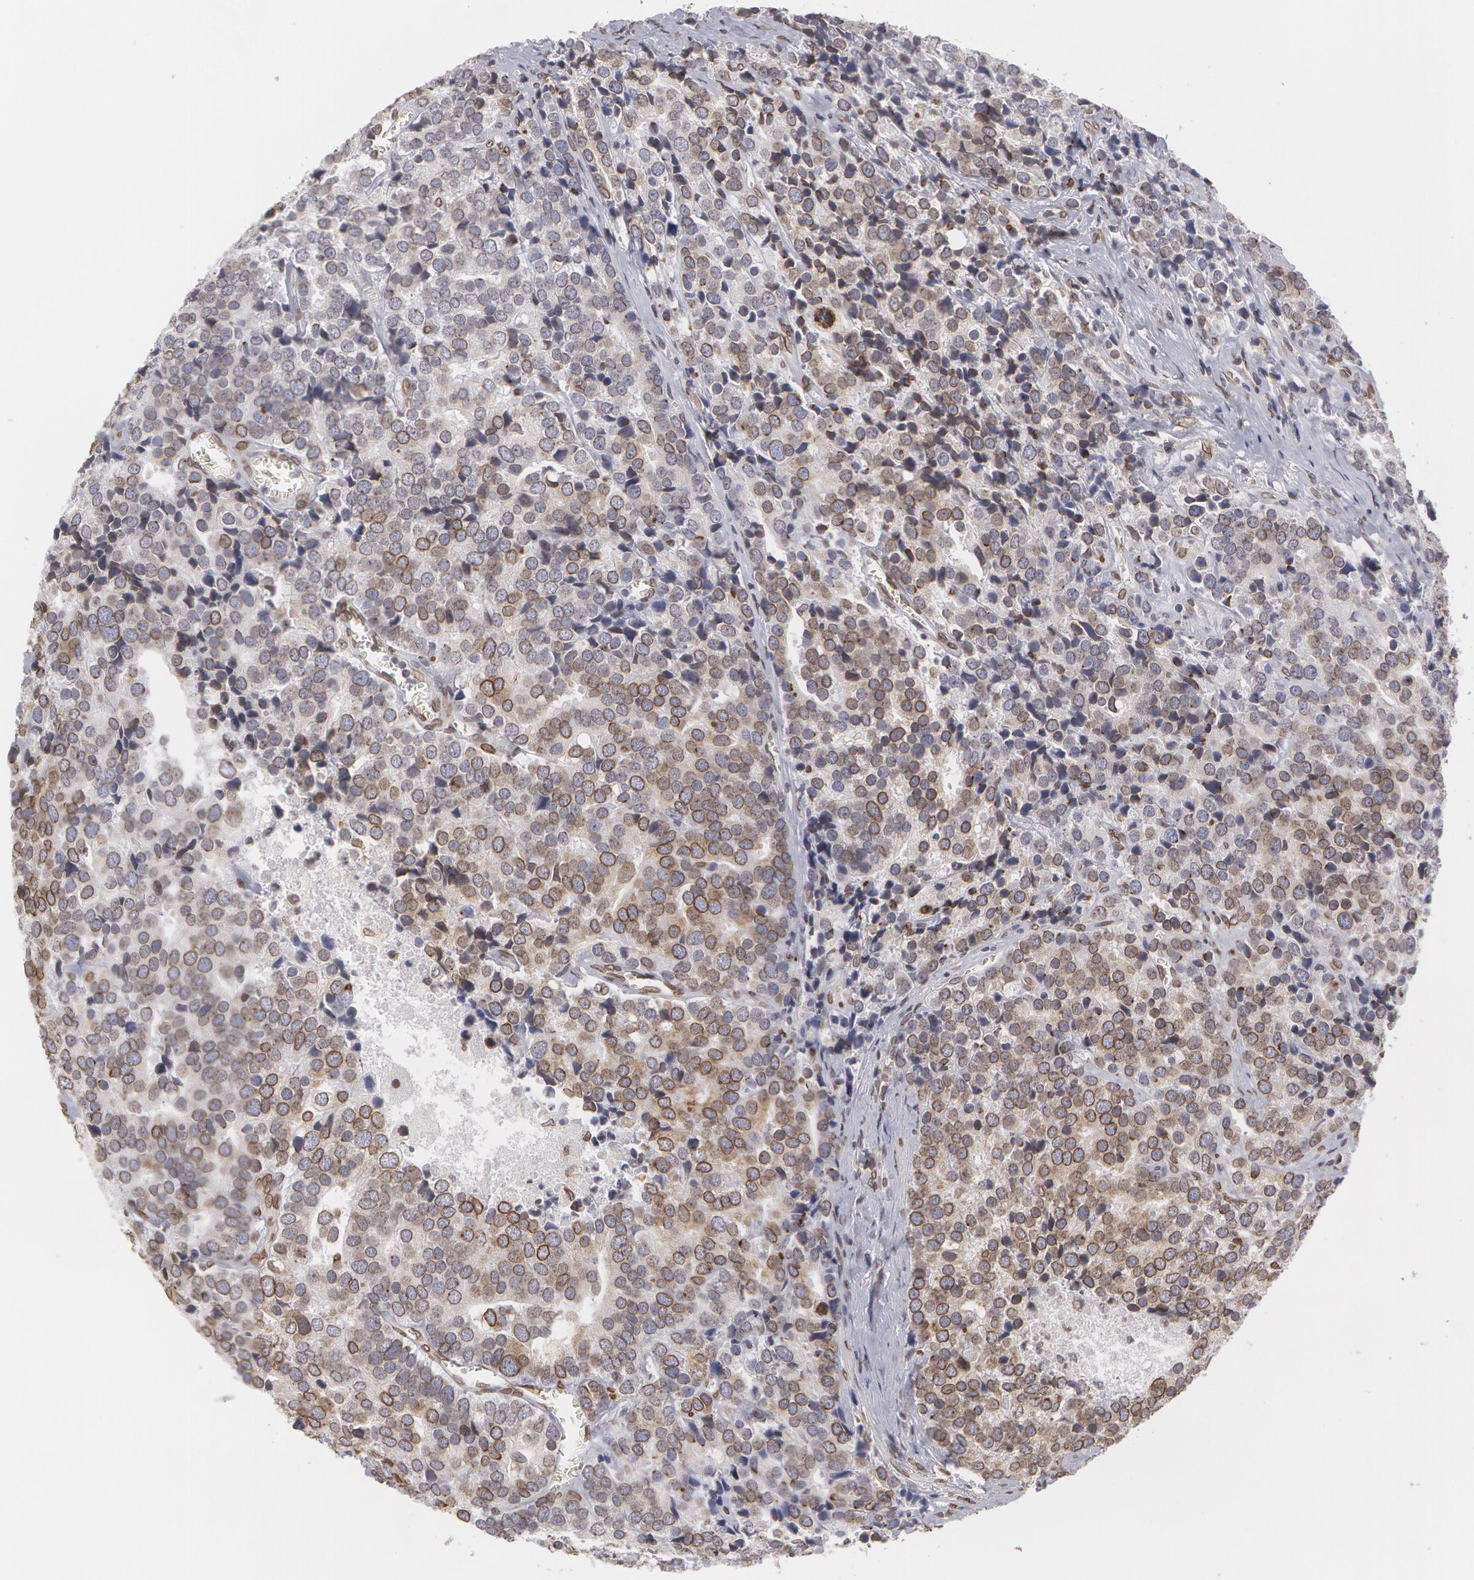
{"staining": {"intensity": "moderate", "quantity": ">75%", "location": "nuclear"}, "tissue": "prostate cancer", "cell_type": "Tumor cells", "image_type": "cancer", "snomed": [{"axis": "morphology", "description": "Adenocarcinoma, High grade"}, {"axis": "topography", "description": "Prostate"}], "caption": "Immunohistochemistry (IHC) (DAB) staining of human prostate adenocarcinoma (high-grade) demonstrates moderate nuclear protein positivity in approximately >75% of tumor cells. The staining was performed using DAB (3,3'-diaminobenzidine) to visualize the protein expression in brown, while the nuclei were stained in blue with hematoxylin (Magnification: 20x).", "gene": "EMD", "patient": {"sex": "male", "age": 71}}